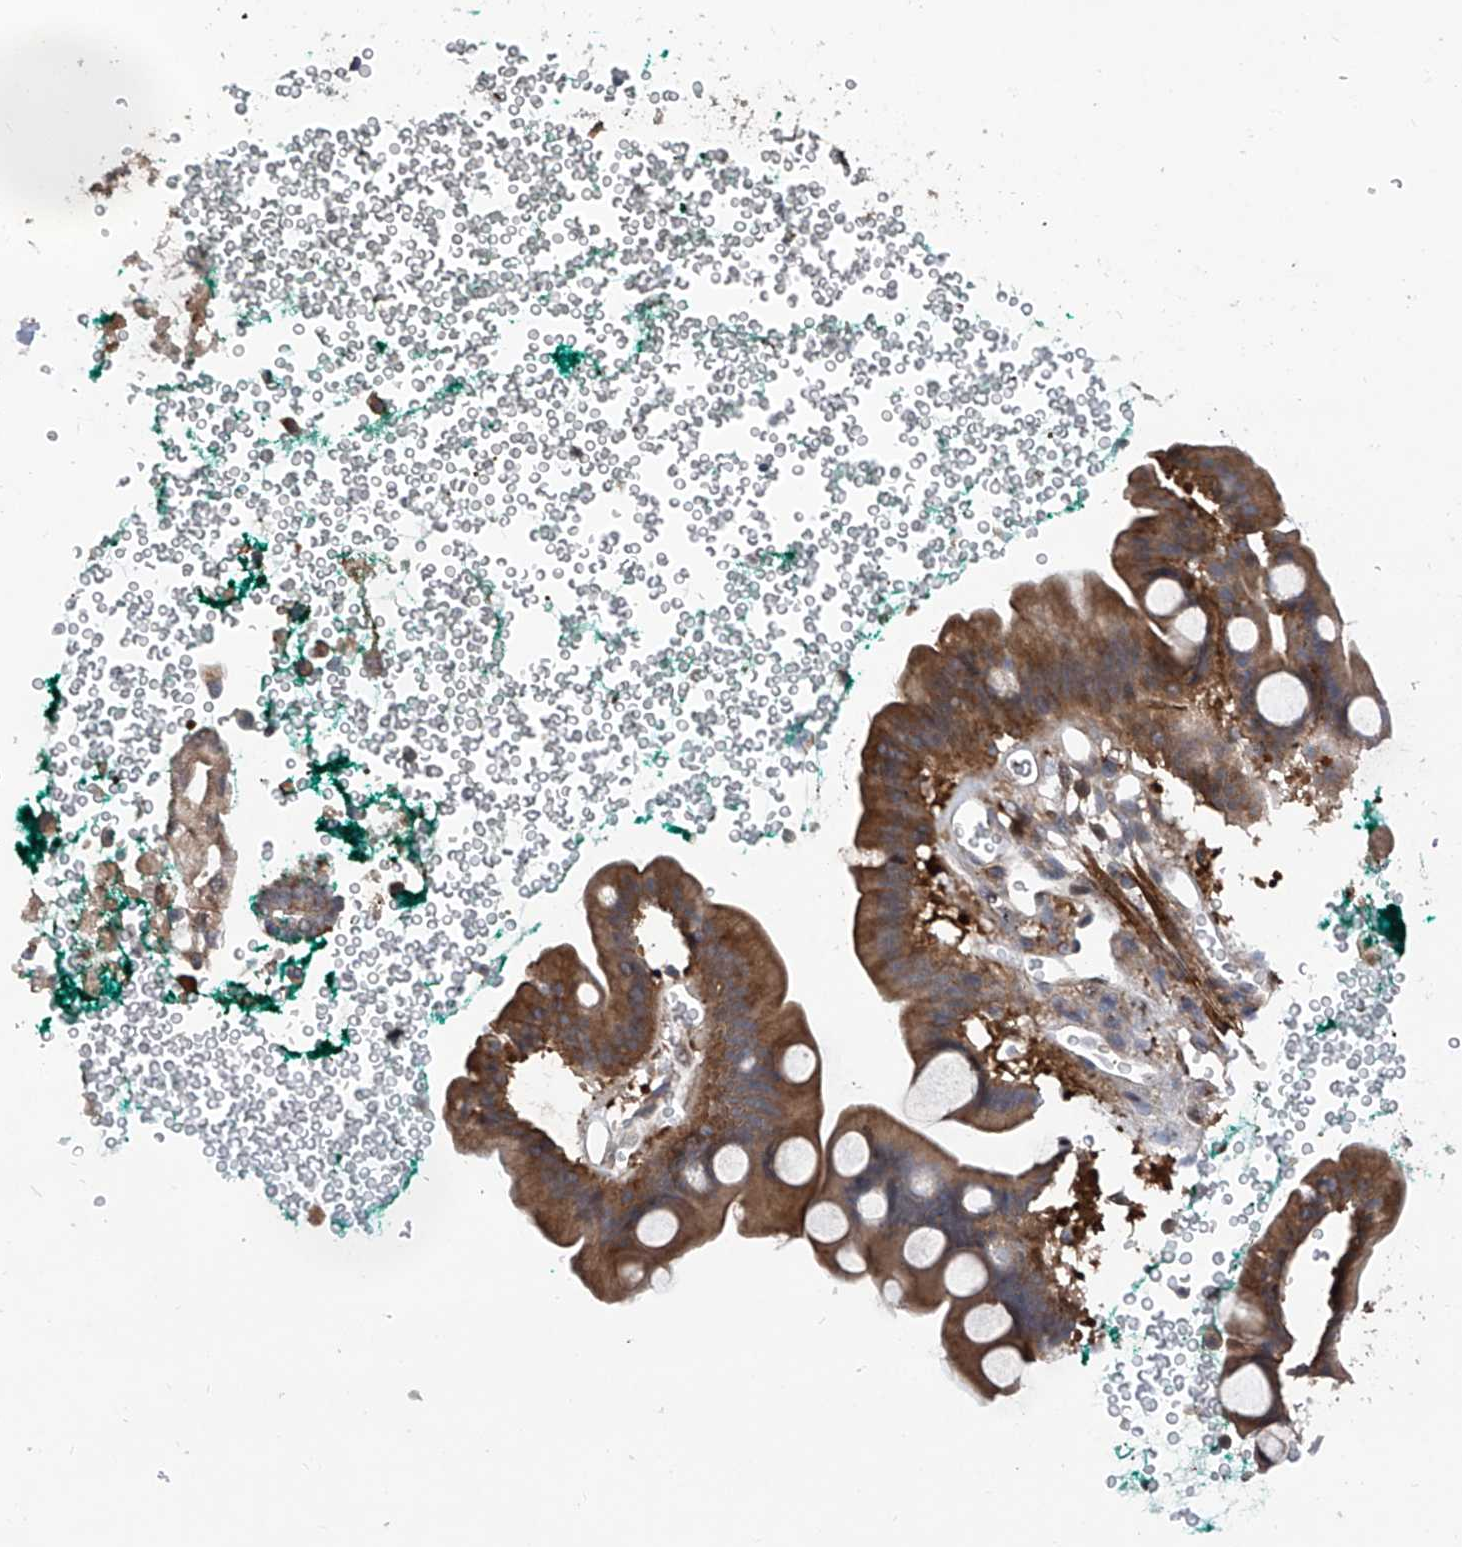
{"staining": {"intensity": "moderate", "quantity": ">75%", "location": "cytoplasmic/membranous"}, "tissue": "pancreatic cancer", "cell_type": "Tumor cells", "image_type": "cancer", "snomed": [{"axis": "morphology", "description": "Adenocarcinoma, NOS"}, {"axis": "topography", "description": "Pancreas"}], "caption": "Protein expression by immunohistochemistry displays moderate cytoplasmic/membranous positivity in about >75% of tumor cells in pancreatic adenocarcinoma. (Stains: DAB in brown, nuclei in blue, Microscopy: brightfield microscopy at high magnification).", "gene": "NT5C3A", "patient": {"sex": "male", "age": 53}}